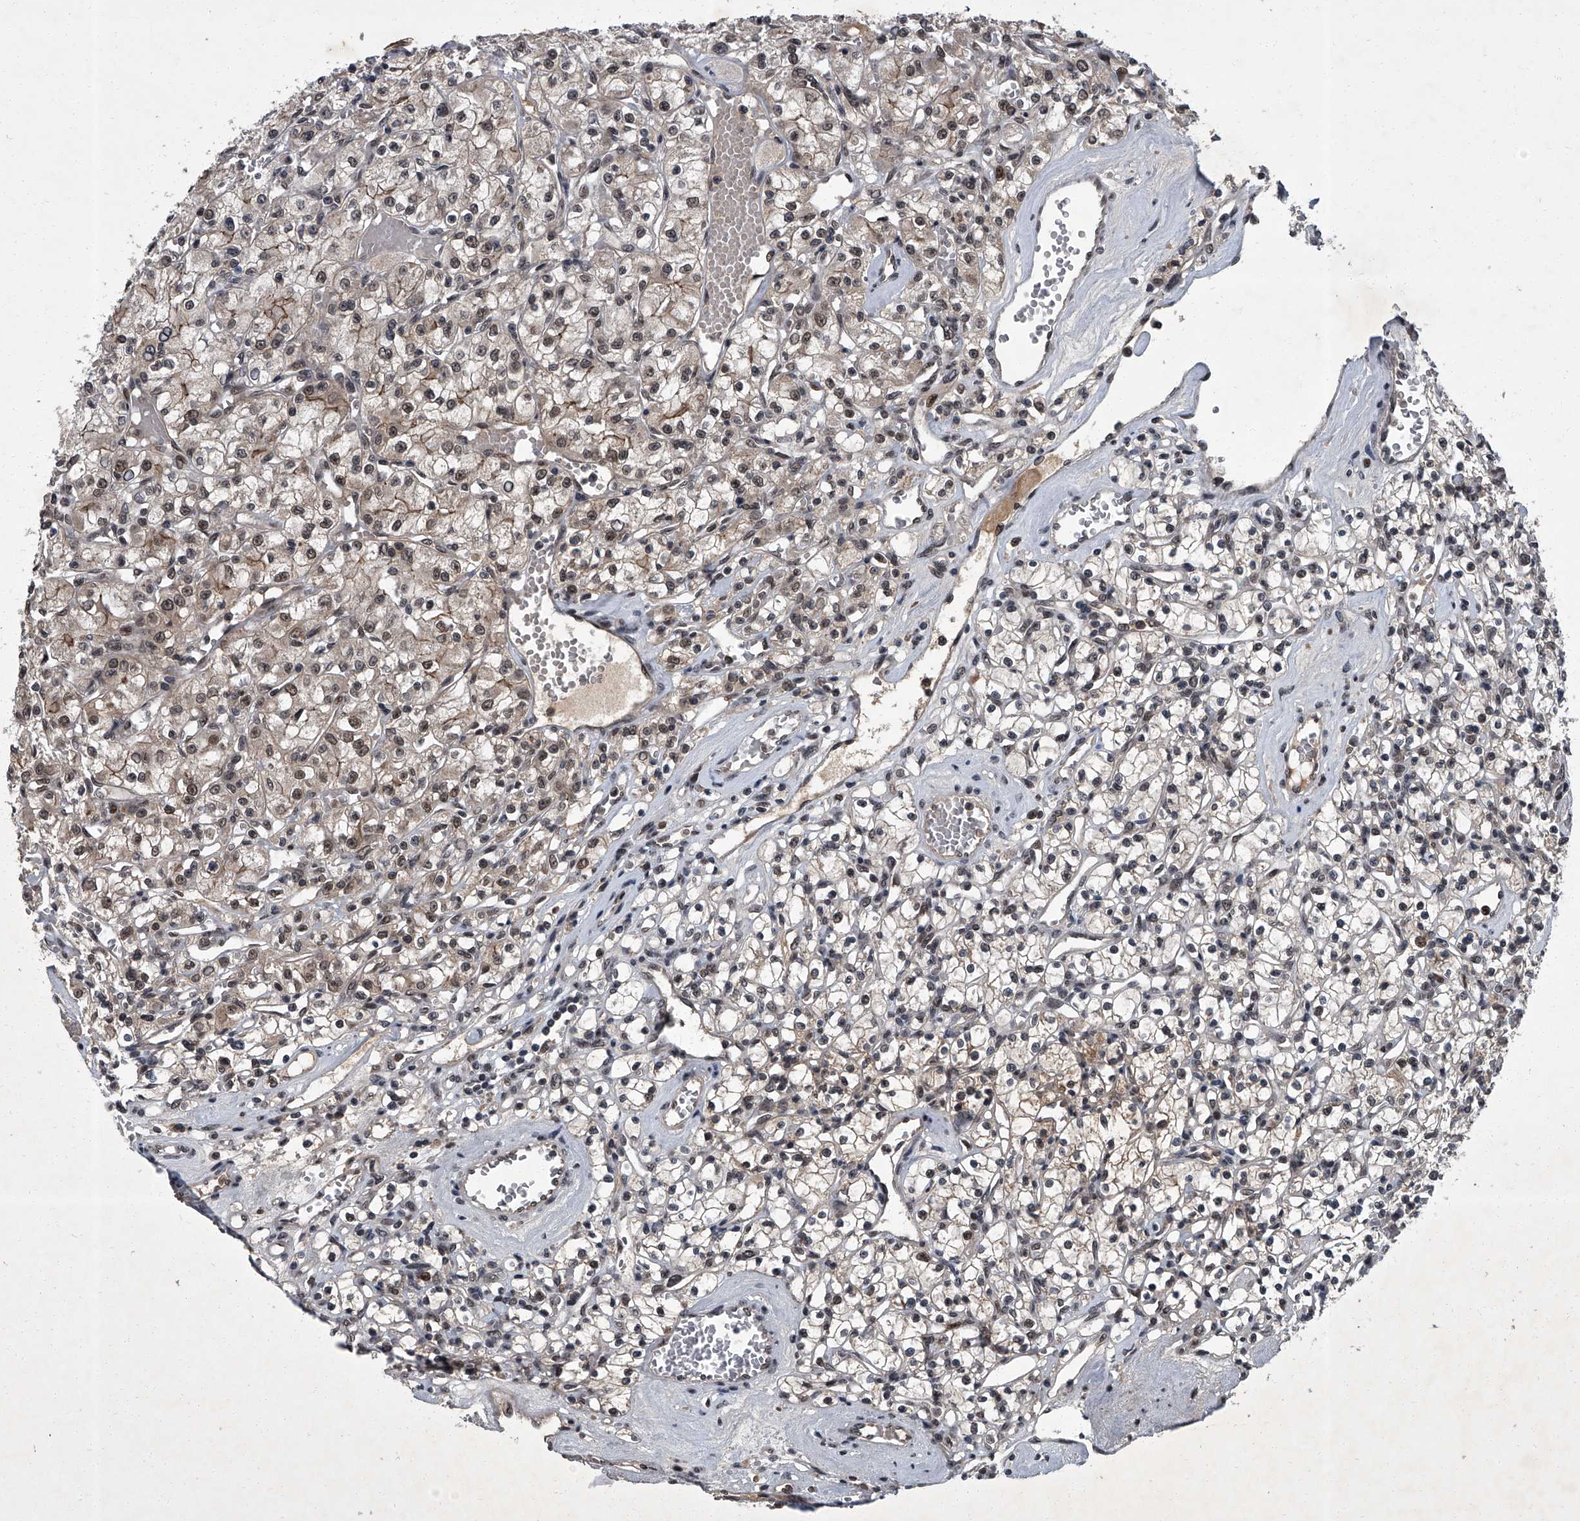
{"staining": {"intensity": "moderate", "quantity": "<25%", "location": "cytoplasmic/membranous,nuclear"}, "tissue": "renal cancer", "cell_type": "Tumor cells", "image_type": "cancer", "snomed": [{"axis": "morphology", "description": "Adenocarcinoma, NOS"}, {"axis": "topography", "description": "Kidney"}], "caption": "Renal adenocarcinoma was stained to show a protein in brown. There is low levels of moderate cytoplasmic/membranous and nuclear expression in about <25% of tumor cells.", "gene": "ZNF518B", "patient": {"sex": "female", "age": 59}}